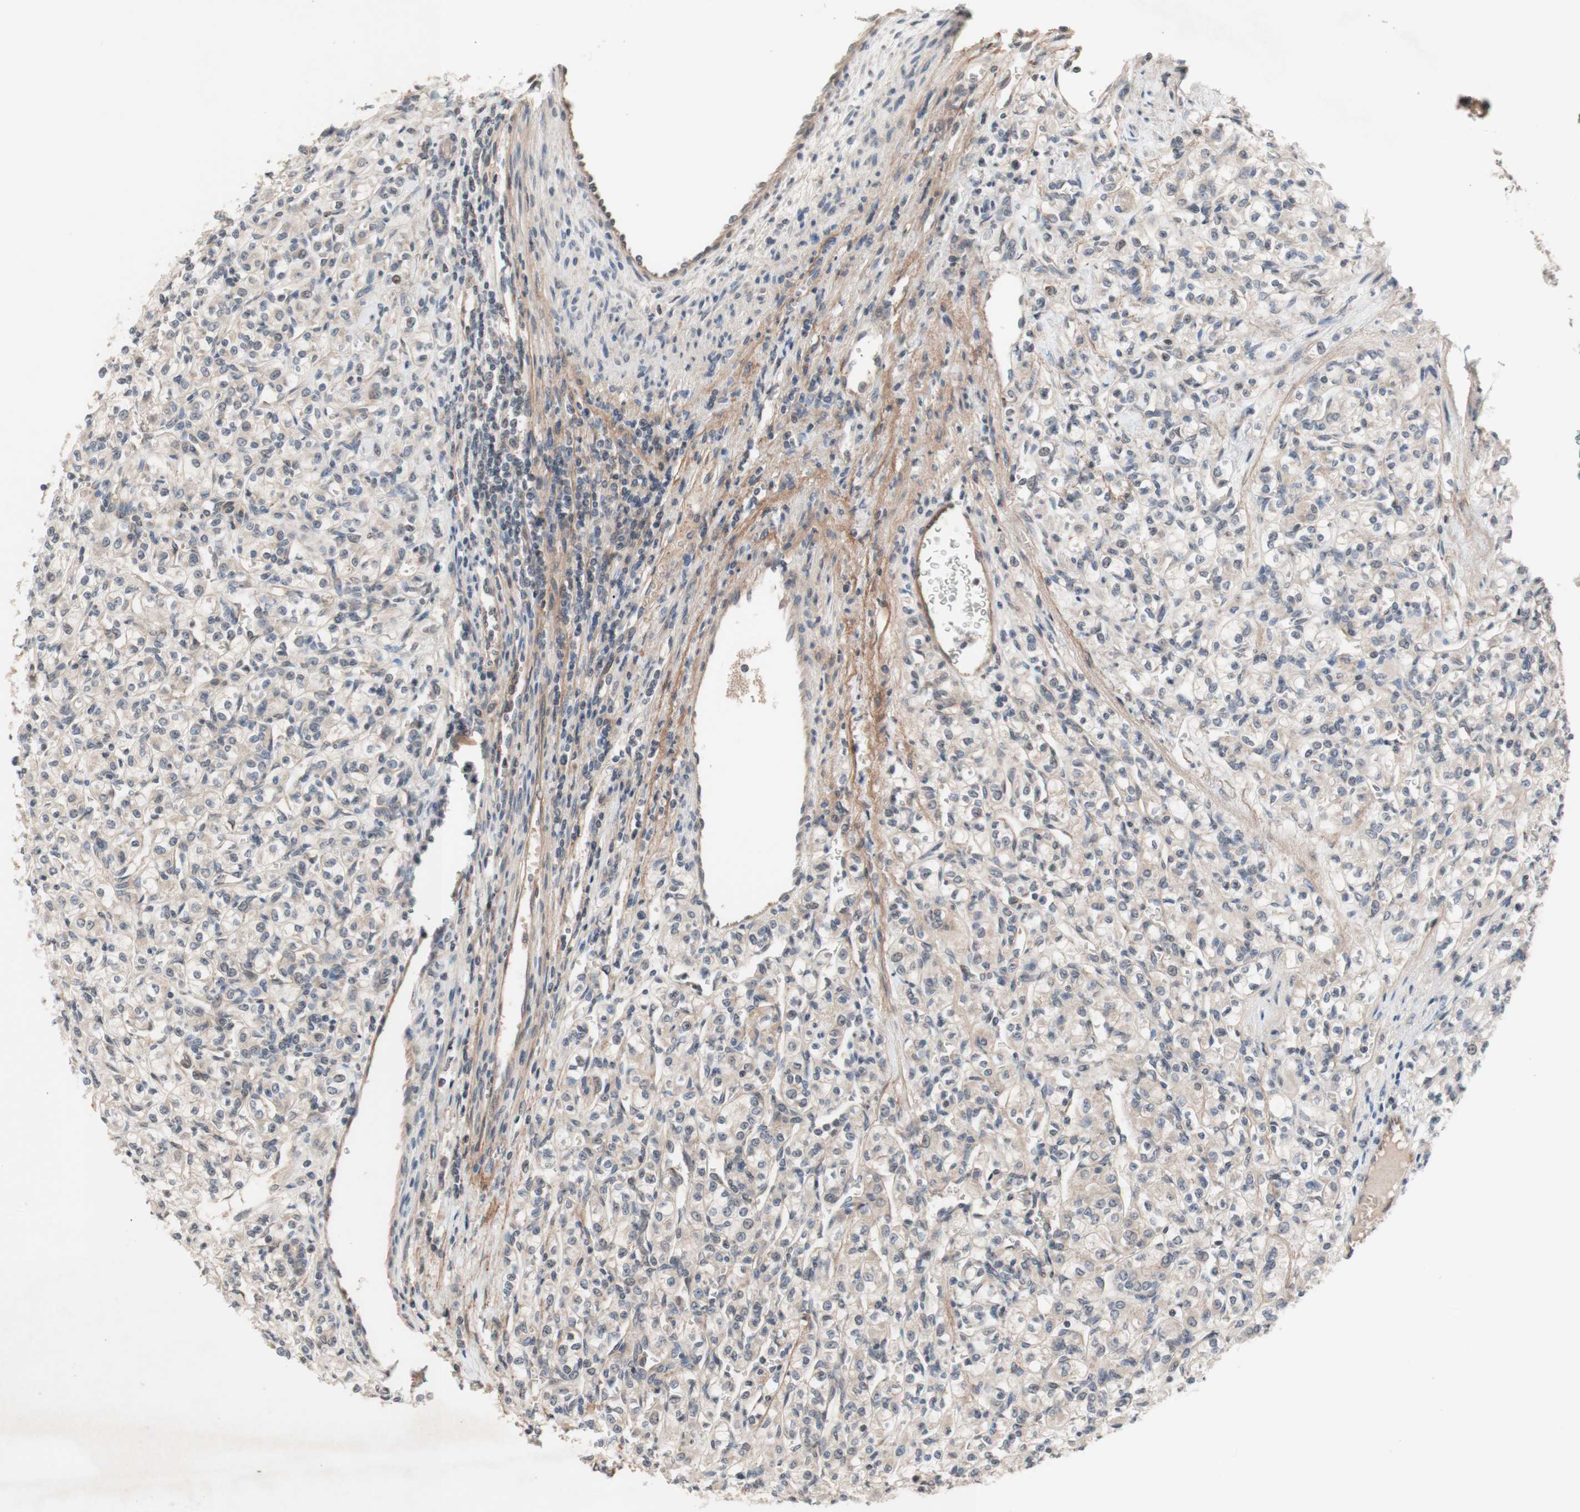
{"staining": {"intensity": "weak", "quantity": "<25%", "location": "cytoplasmic/membranous"}, "tissue": "renal cancer", "cell_type": "Tumor cells", "image_type": "cancer", "snomed": [{"axis": "morphology", "description": "Adenocarcinoma, NOS"}, {"axis": "topography", "description": "Kidney"}], "caption": "Immunohistochemistry micrograph of renal cancer stained for a protein (brown), which displays no positivity in tumor cells.", "gene": "CD55", "patient": {"sex": "male", "age": 77}}